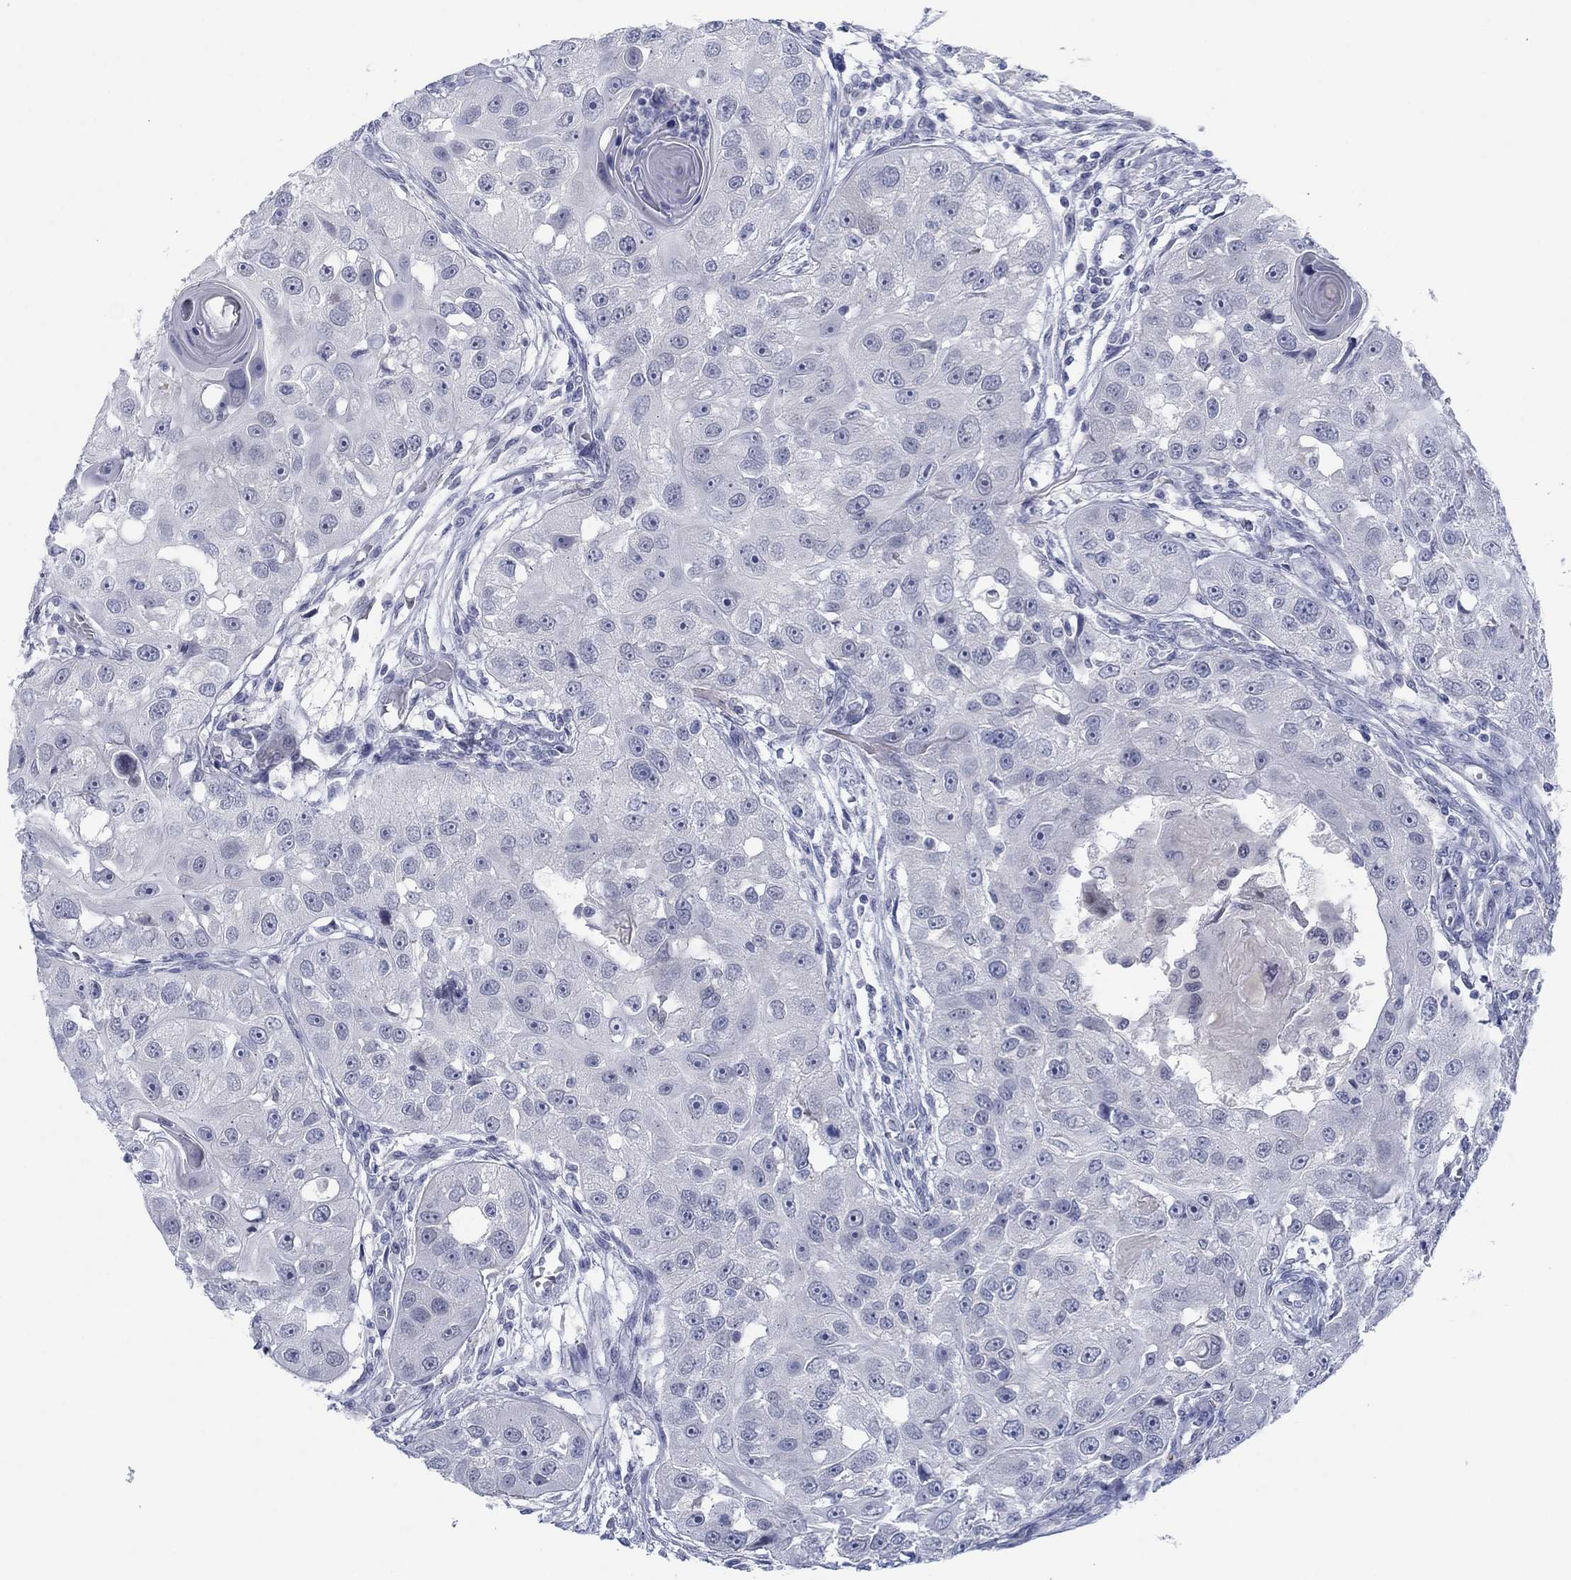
{"staining": {"intensity": "negative", "quantity": "none", "location": "none"}, "tissue": "head and neck cancer", "cell_type": "Tumor cells", "image_type": "cancer", "snomed": [{"axis": "morphology", "description": "Squamous cell carcinoma, NOS"}, {"axis": "topography", "description": "Head-Neck"}], "caption": "The immunohistochemistry photomicrograph has no significant expression in tumor cells of head and neck cancer (squamous cell carcinoma) tissue. The staining is performed using DAB (3,3'-diaminobenzidine) brown chromogen with nuclei counter-stained in using hematoxylin.", "gene": "DNAL1", "patient": {"sex": "male", "age": 51}}